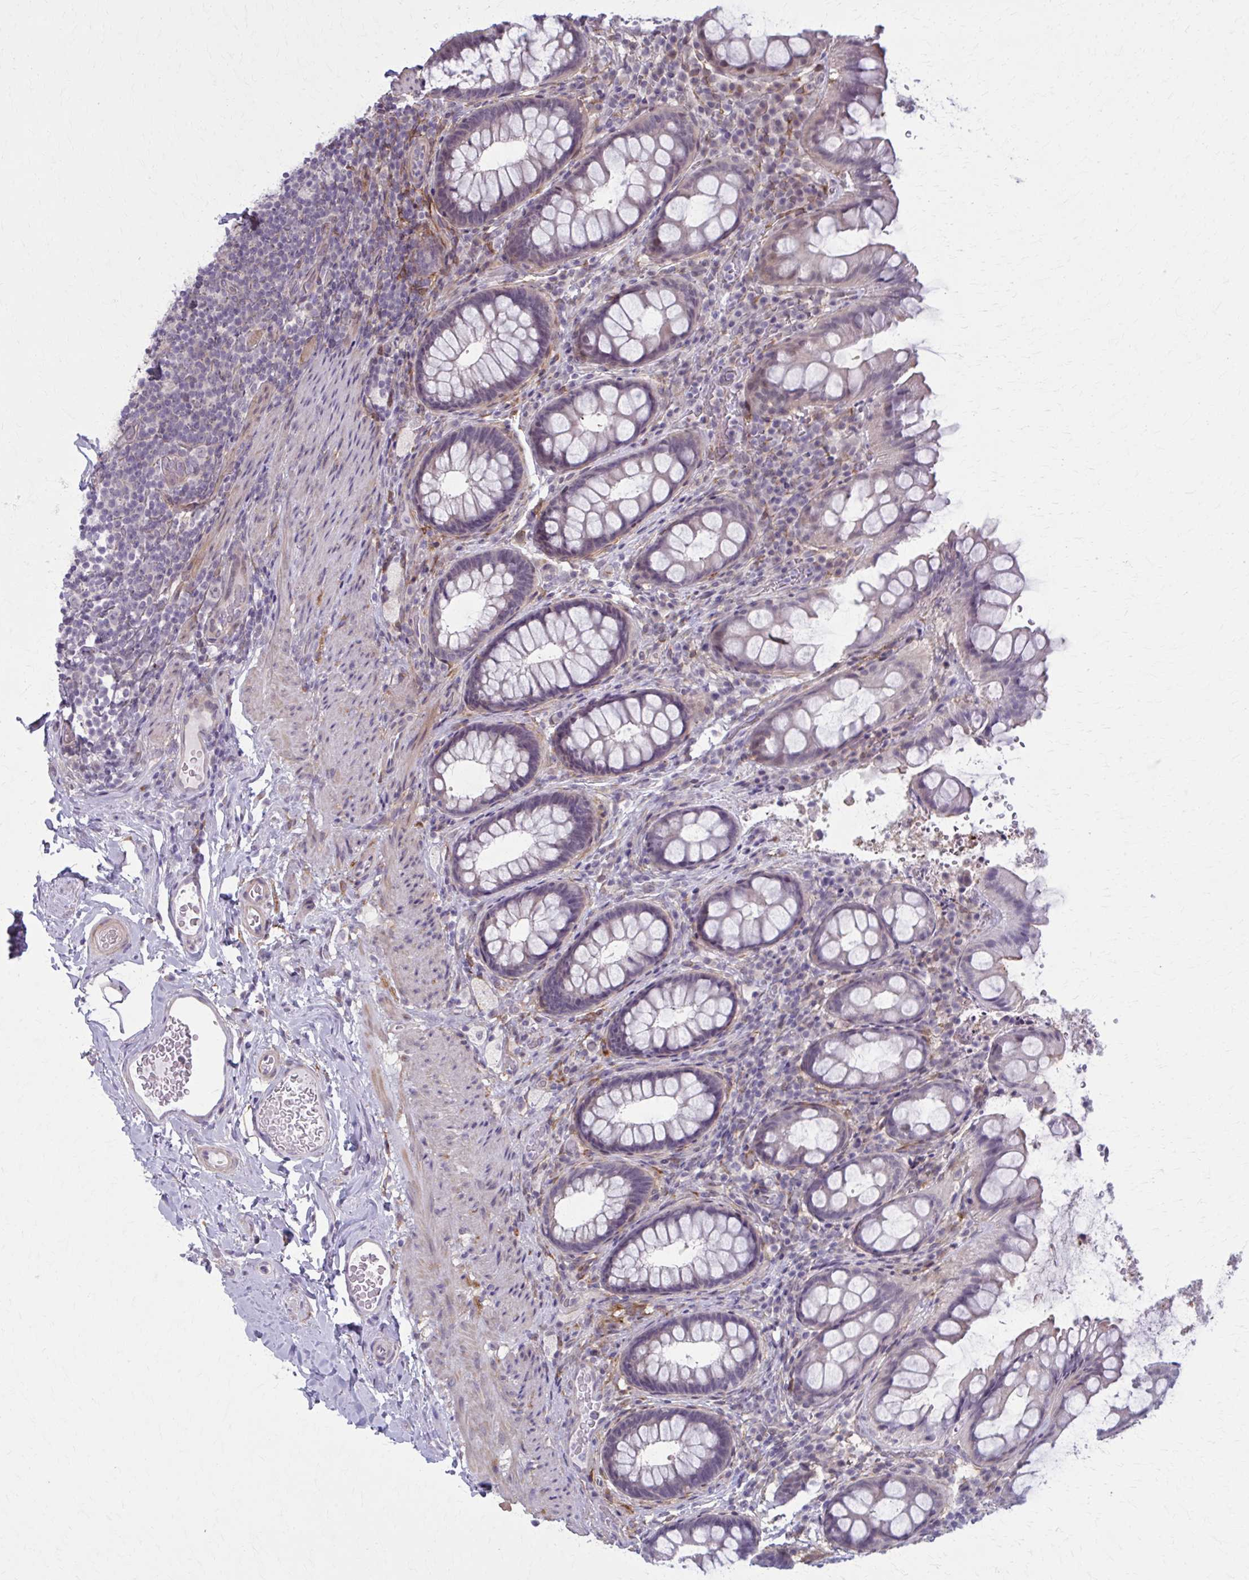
{"staining": {"intensity": "negative", "quantity": "none", "location": "none"}, "tissue": "rectum", "cell_type": "Glandular cells", "image_type": "normal", "snomed": [{"axis": "morphology", "description": "Normal tissue, NOS"}, {"axis": "topography", "description": "Rectum"}, {"axis": "topography", "description": "Peripheral nerve tissue"}], "caption": "There is no significant staining in glandular cells of rectum. (Stains: DAB immunohistochemistry with hematoxylin counter stain, Microscopy: brightfield microscopy at high magnification).", "gene": "NUMBL", "patient": {"sex": "female", "age": 69}}